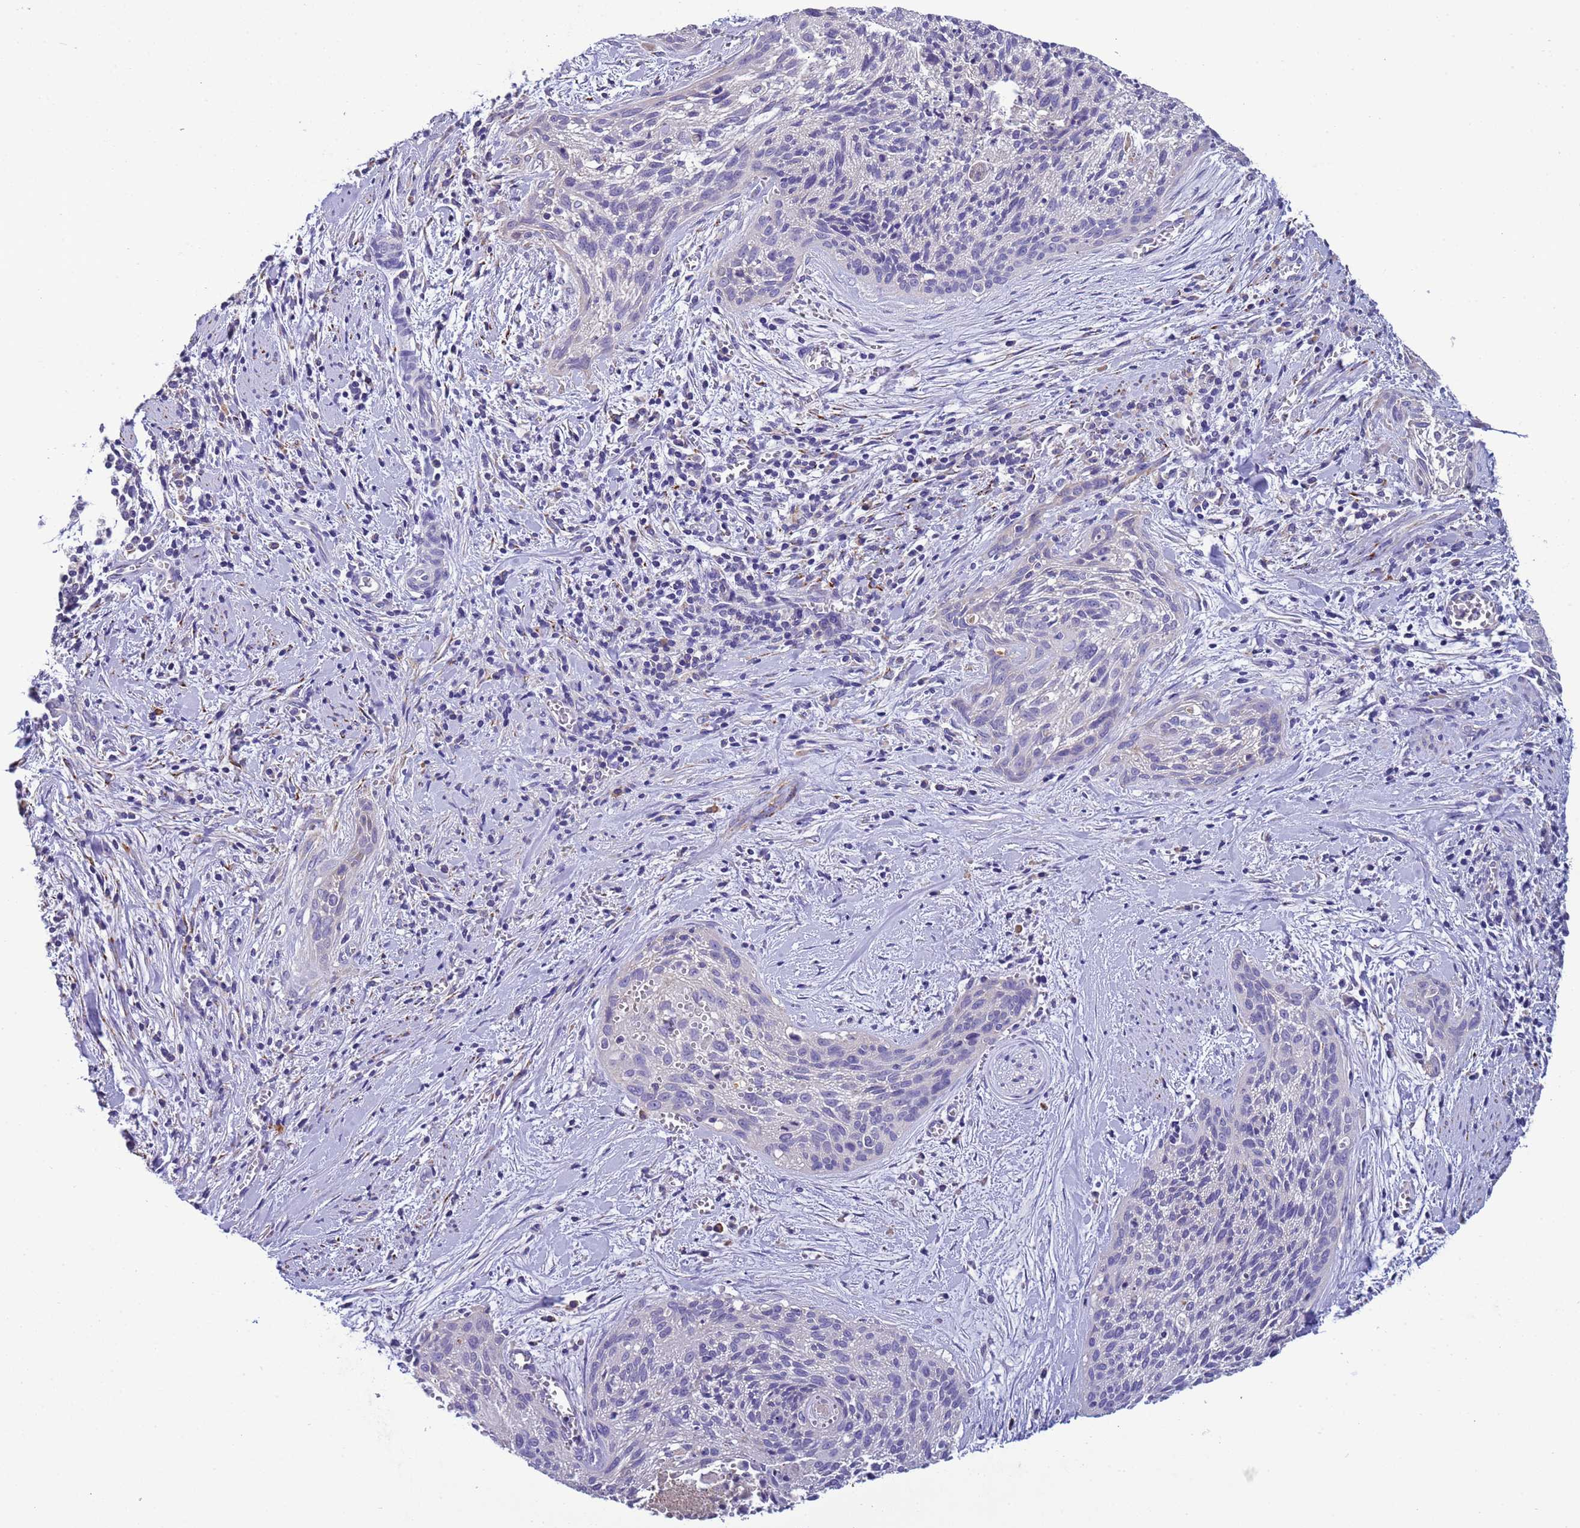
{"staining": {"intensity": "negative", "quantity": "none", "location": "none"}, "tissue": "cervical cancer", "cell_type": "Tumor cells", "image_type": "cancer", "snomed": [{"axis": "morphology", "description": "Squamous cell carcinoma, NOS"}, {"axis": "topography", "description": "Cervix"}], "caption": "Cervical squamous cell carcinoma was stained to show a protein in brown. There is no significant staining in tumor cells. The staining was performed using DAB (3,3'-diaminobenzidine) to visualize the protein expression in brown, while the nuclei were stained in blue with hematoxylin (Magnification: 20x).", "gene": "SLC24A3", "patient": {"sex": "female", "age": 55}}